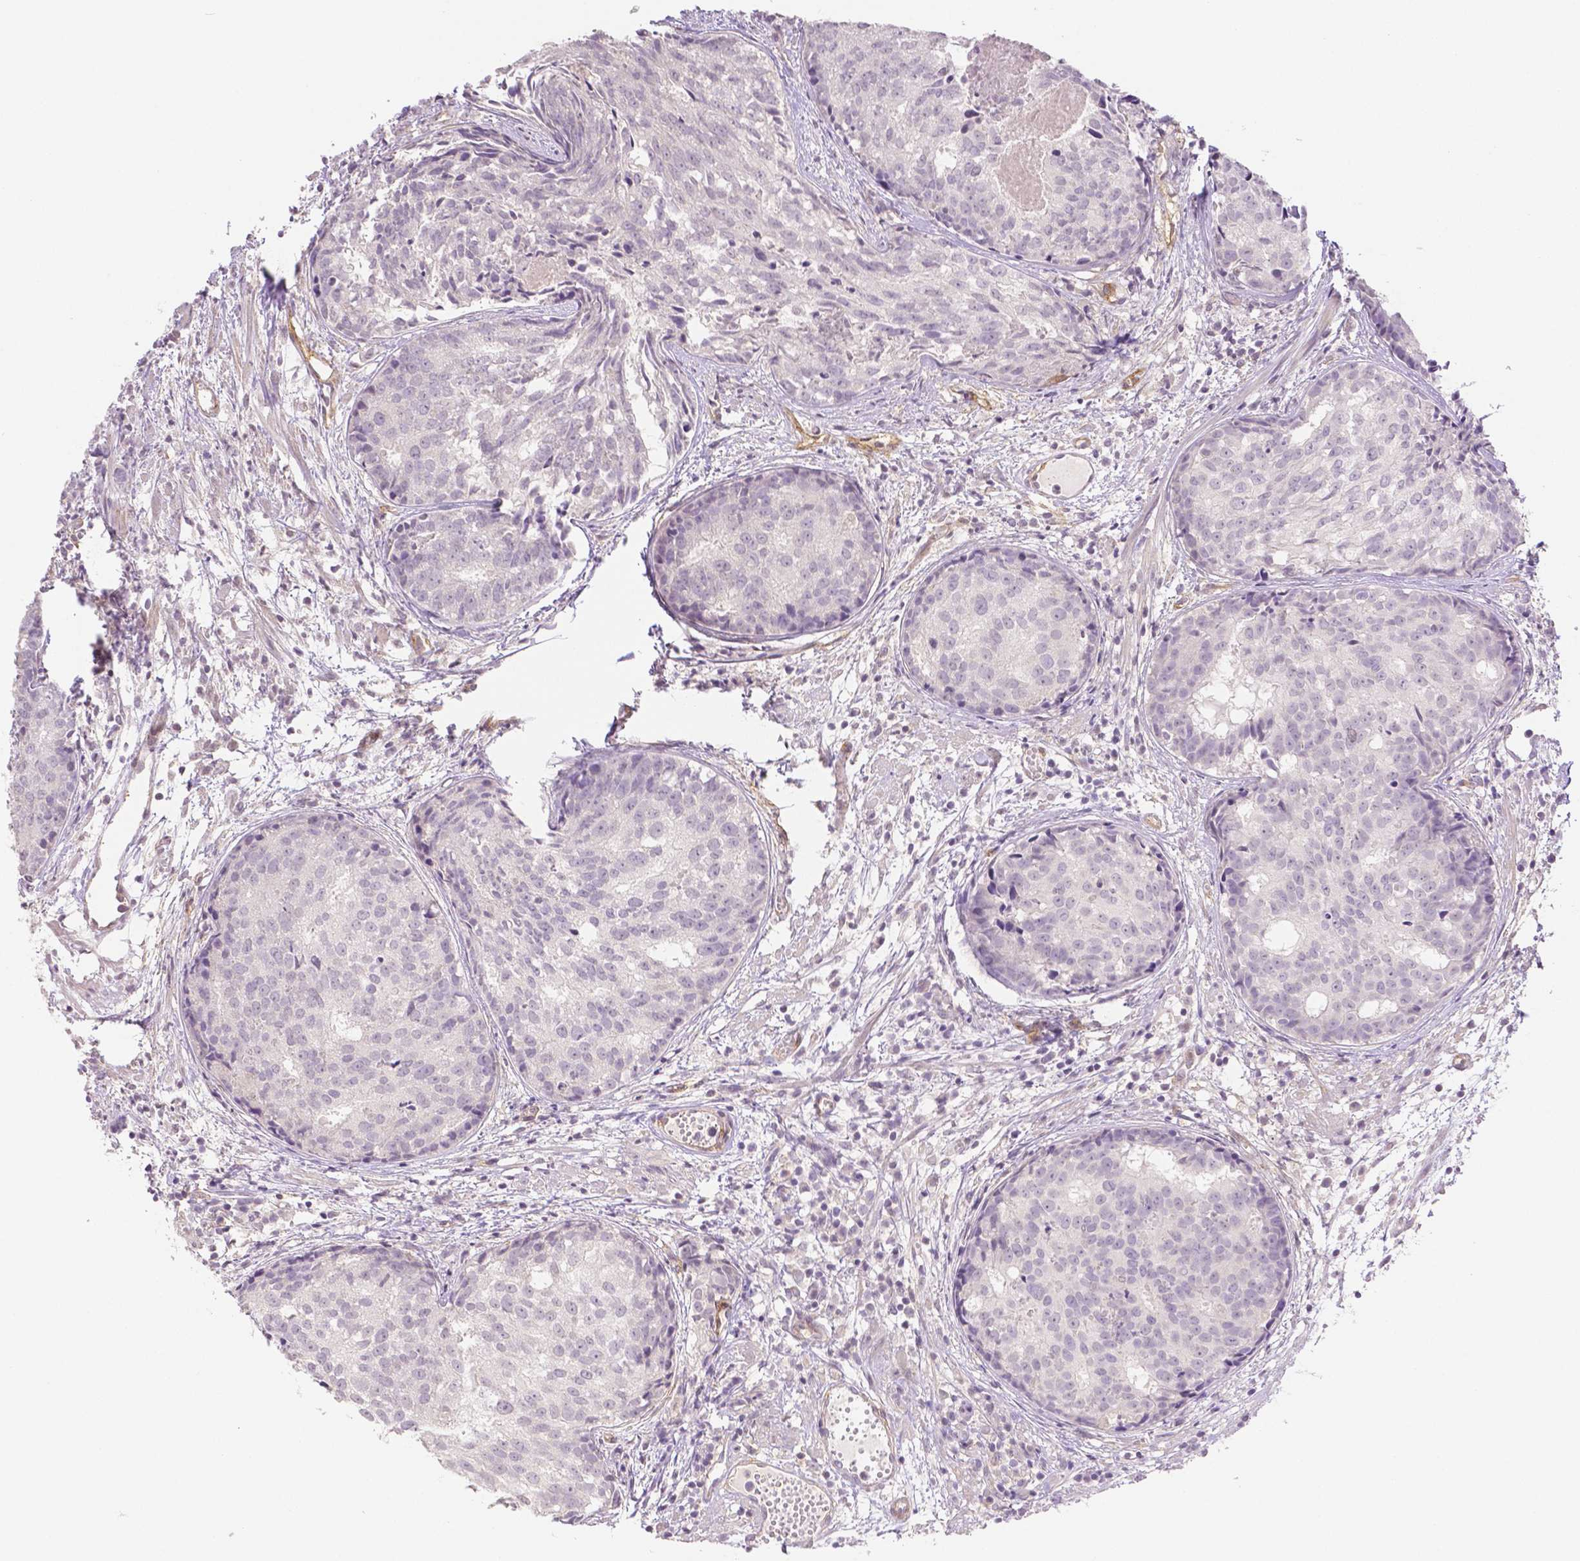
{"staining": {"intensity": "negative", "quantity": "none", "location": "none"}, "tissue": "prostate cancer", "cell_type": "Tumor cells", "image_type": "cancer", "snomed": [{"axis": "morphology", "description": "Adenocarcinoma, High grade"}, {"axis": "topography", "description": "Prostate"}], "caption": "The micrograph reveals no significant positivity in tumor cells of adenocarcinoma (high-grade) (prostate).", "gene": "THY1", "patient": {"sex": "male", "age": 58}}